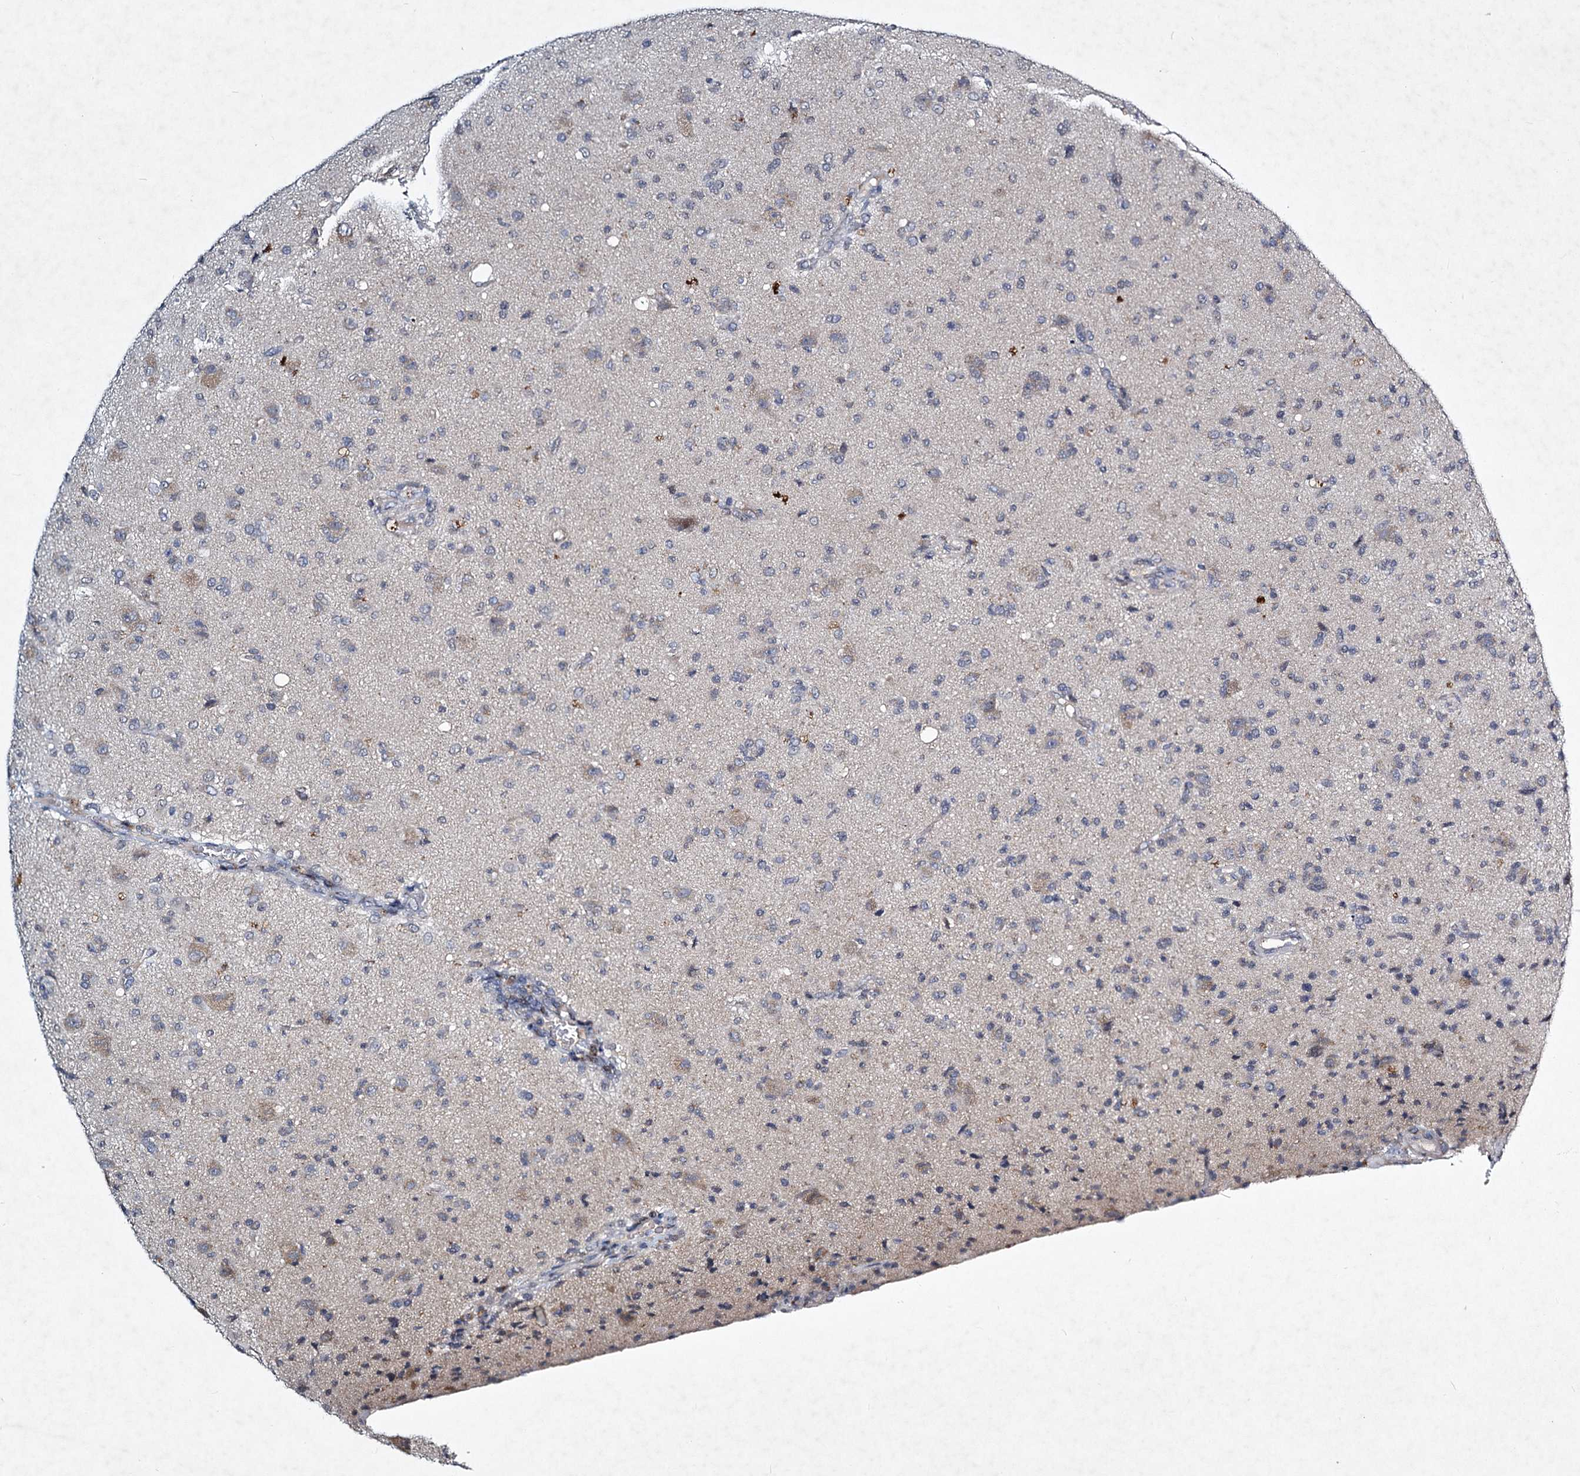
{"staining": {"intensity": "negative", "quantity": "none", "location": "none"}, "tissue": "glioma", "cell_type": "Tumor cells", "image_type": "cancer", "snomed": [{"axis": "morphology", "description": "Glioma, malignant, High grade"}, {"axis": "topography", "description": "Brain"}], "caption": "The photomicrograph reveals no staining of tumor cells in high-grade glioma (malignant).", "gene": "STAP1", "patient": {"sex": "female", "age": 57}}